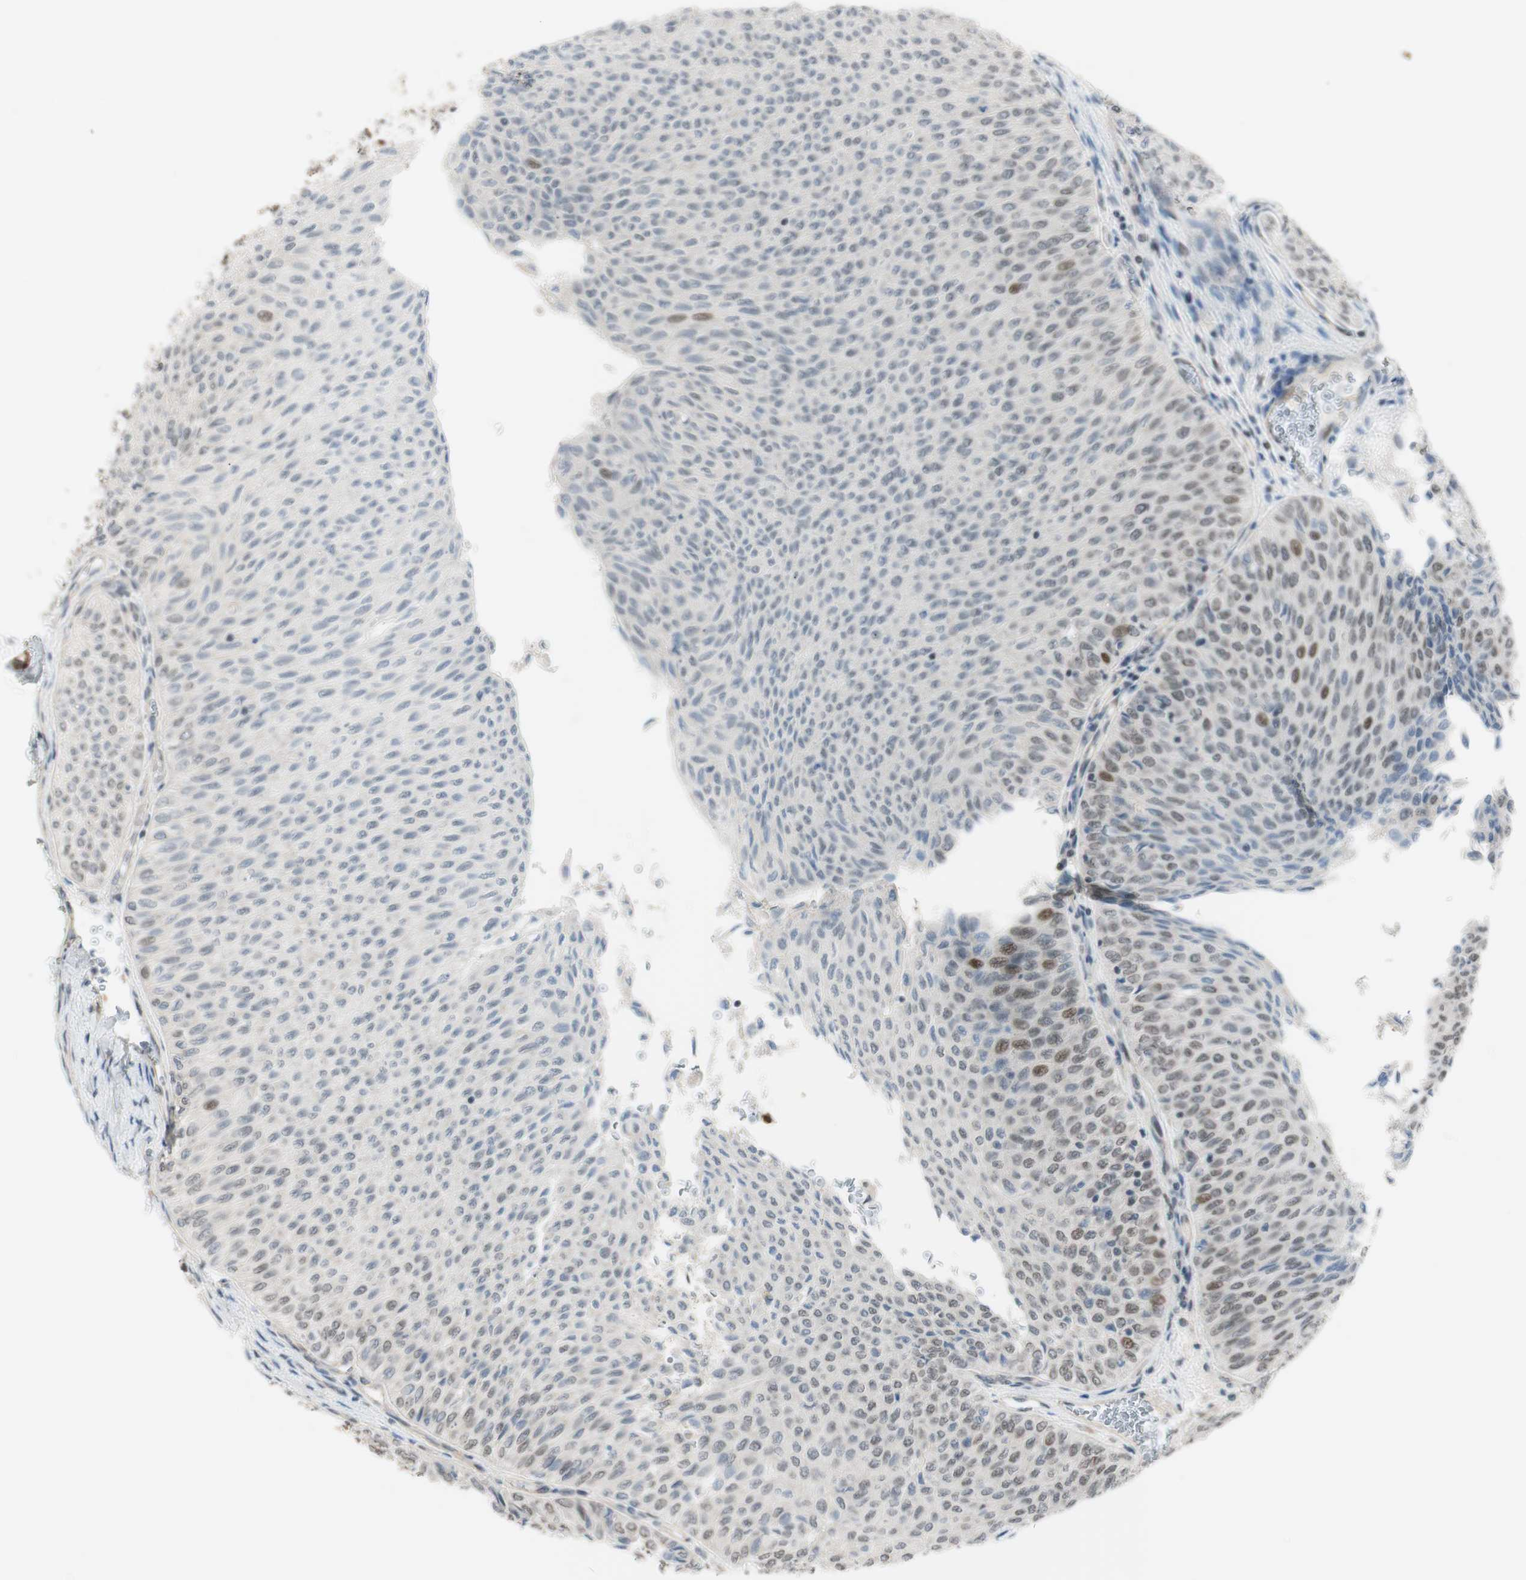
{"staining": {"intensity": "weak", "quantity": "25%-75%", "location": "nuclear"}, "tissue": "urothelial cancer", "cell_type": "Tumor cells", "image_type": "cancer", "snomed": [{"axis": "morphology", "description": "Urothelial carcinoma, Low grade"}, {"axis": "topography", "description": "Urinary bladder"}], "caption": "Immunohistochemical staining of urothelial cancer demonstrates low levels of weak nuclear expression in approximately 25%-75% of tumor cells.", "gene": "SUFU", "patient": {"sex": "male", "age": 78}}